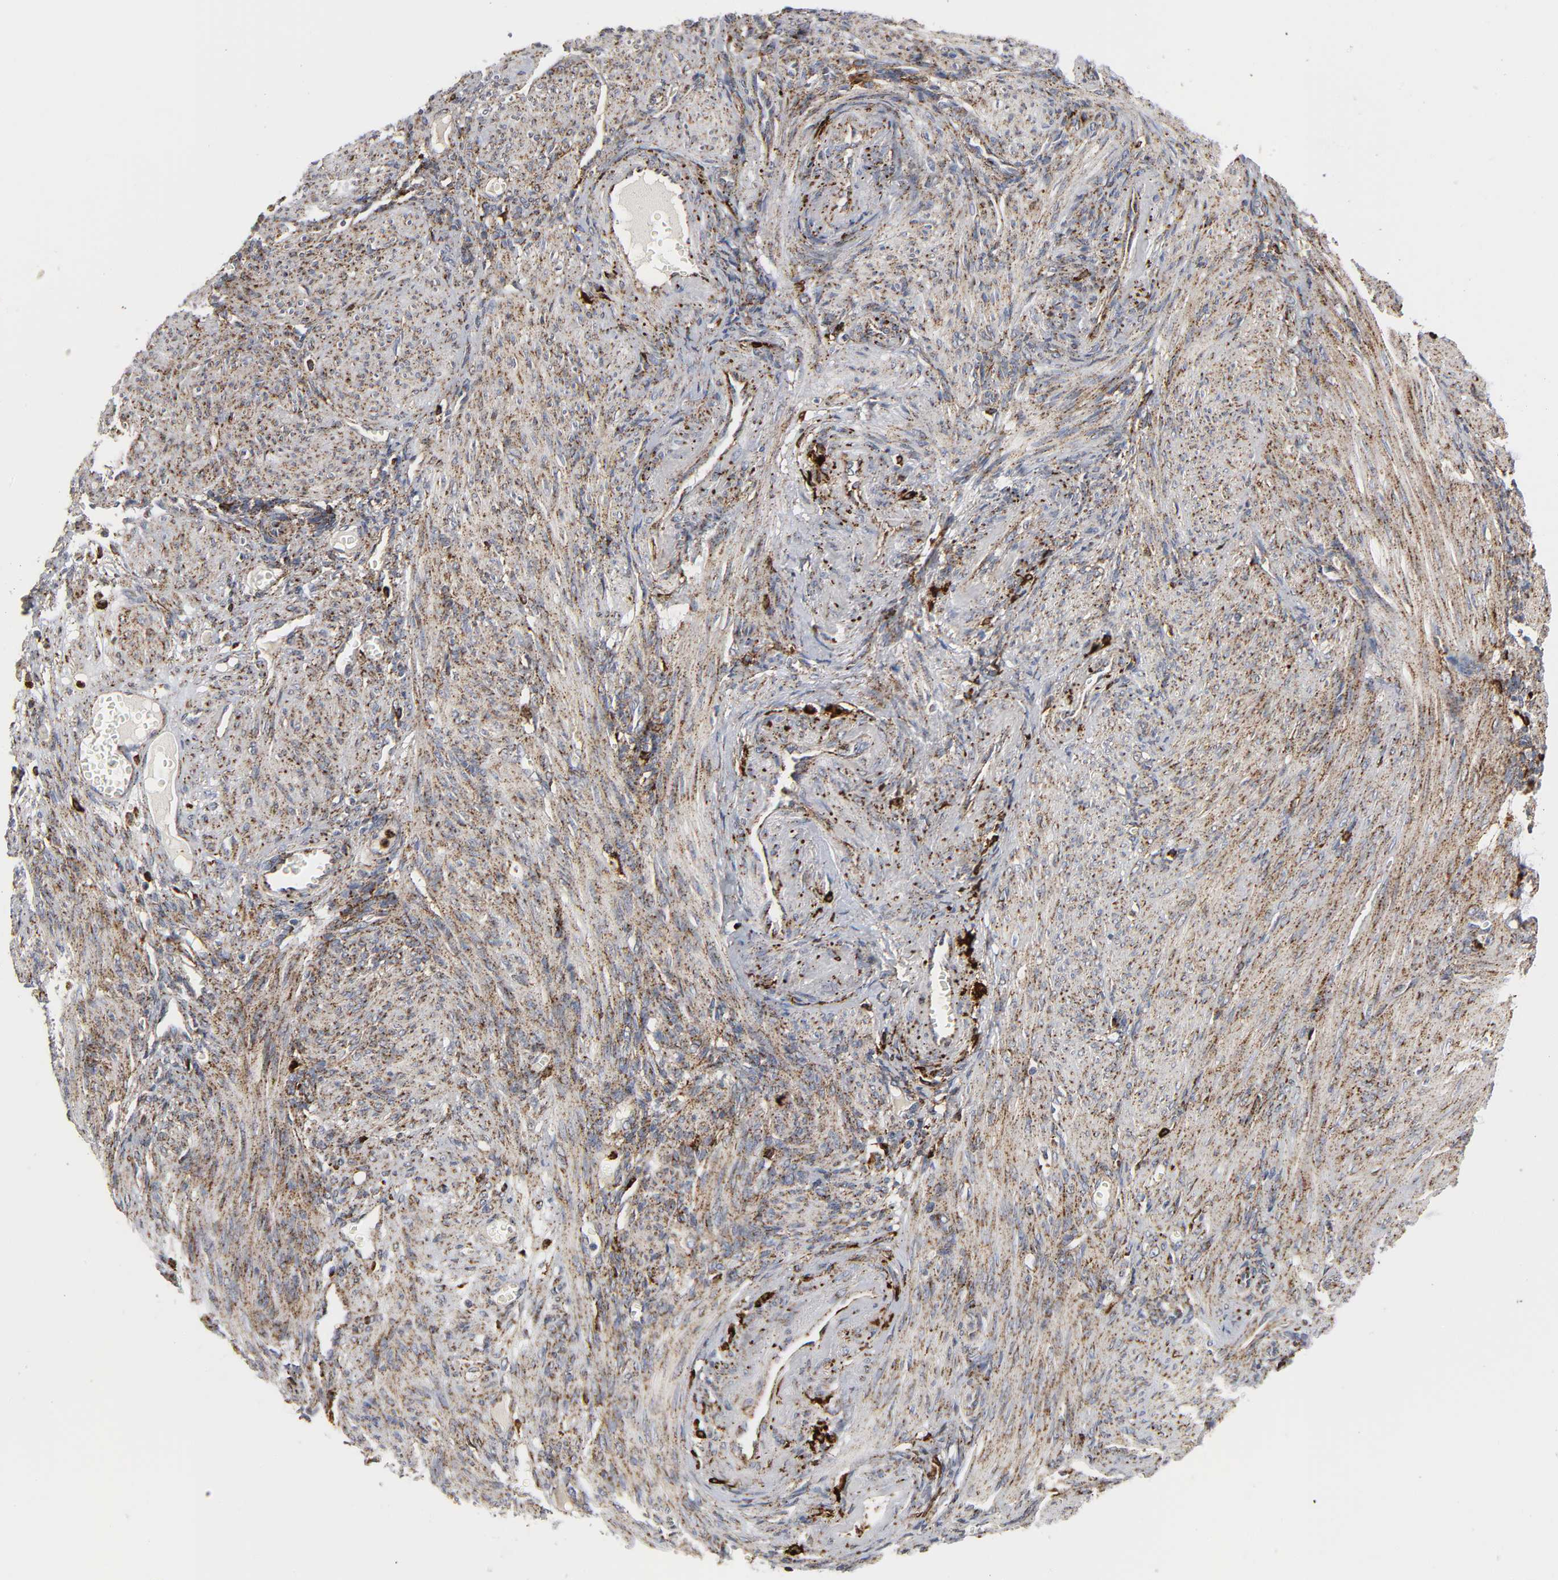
{"staining": {"intensity": "moderate", "quantity": ">75%", "location": "cytoplasmic/membranous"}, "tissue": "endometrium", "cell_type": "Cells in endometrial stroma", "image_type": "normal", "snomed": [{"axis": "morphology", "description": "Normal tissue, NOS"}, {"axis": "topography", "description": "Endometrium"}], "caption": "Protein expression by IHC exhibits moderate cytoplasmic/membranous positivity in about >75% of cells in endometrial stroma in unremarkable endometrium. Ihc stains the protein in brown and the nuclei are stained blue.", "gene": "PSAP", "patient": {"sex": "female", "age": 72}}